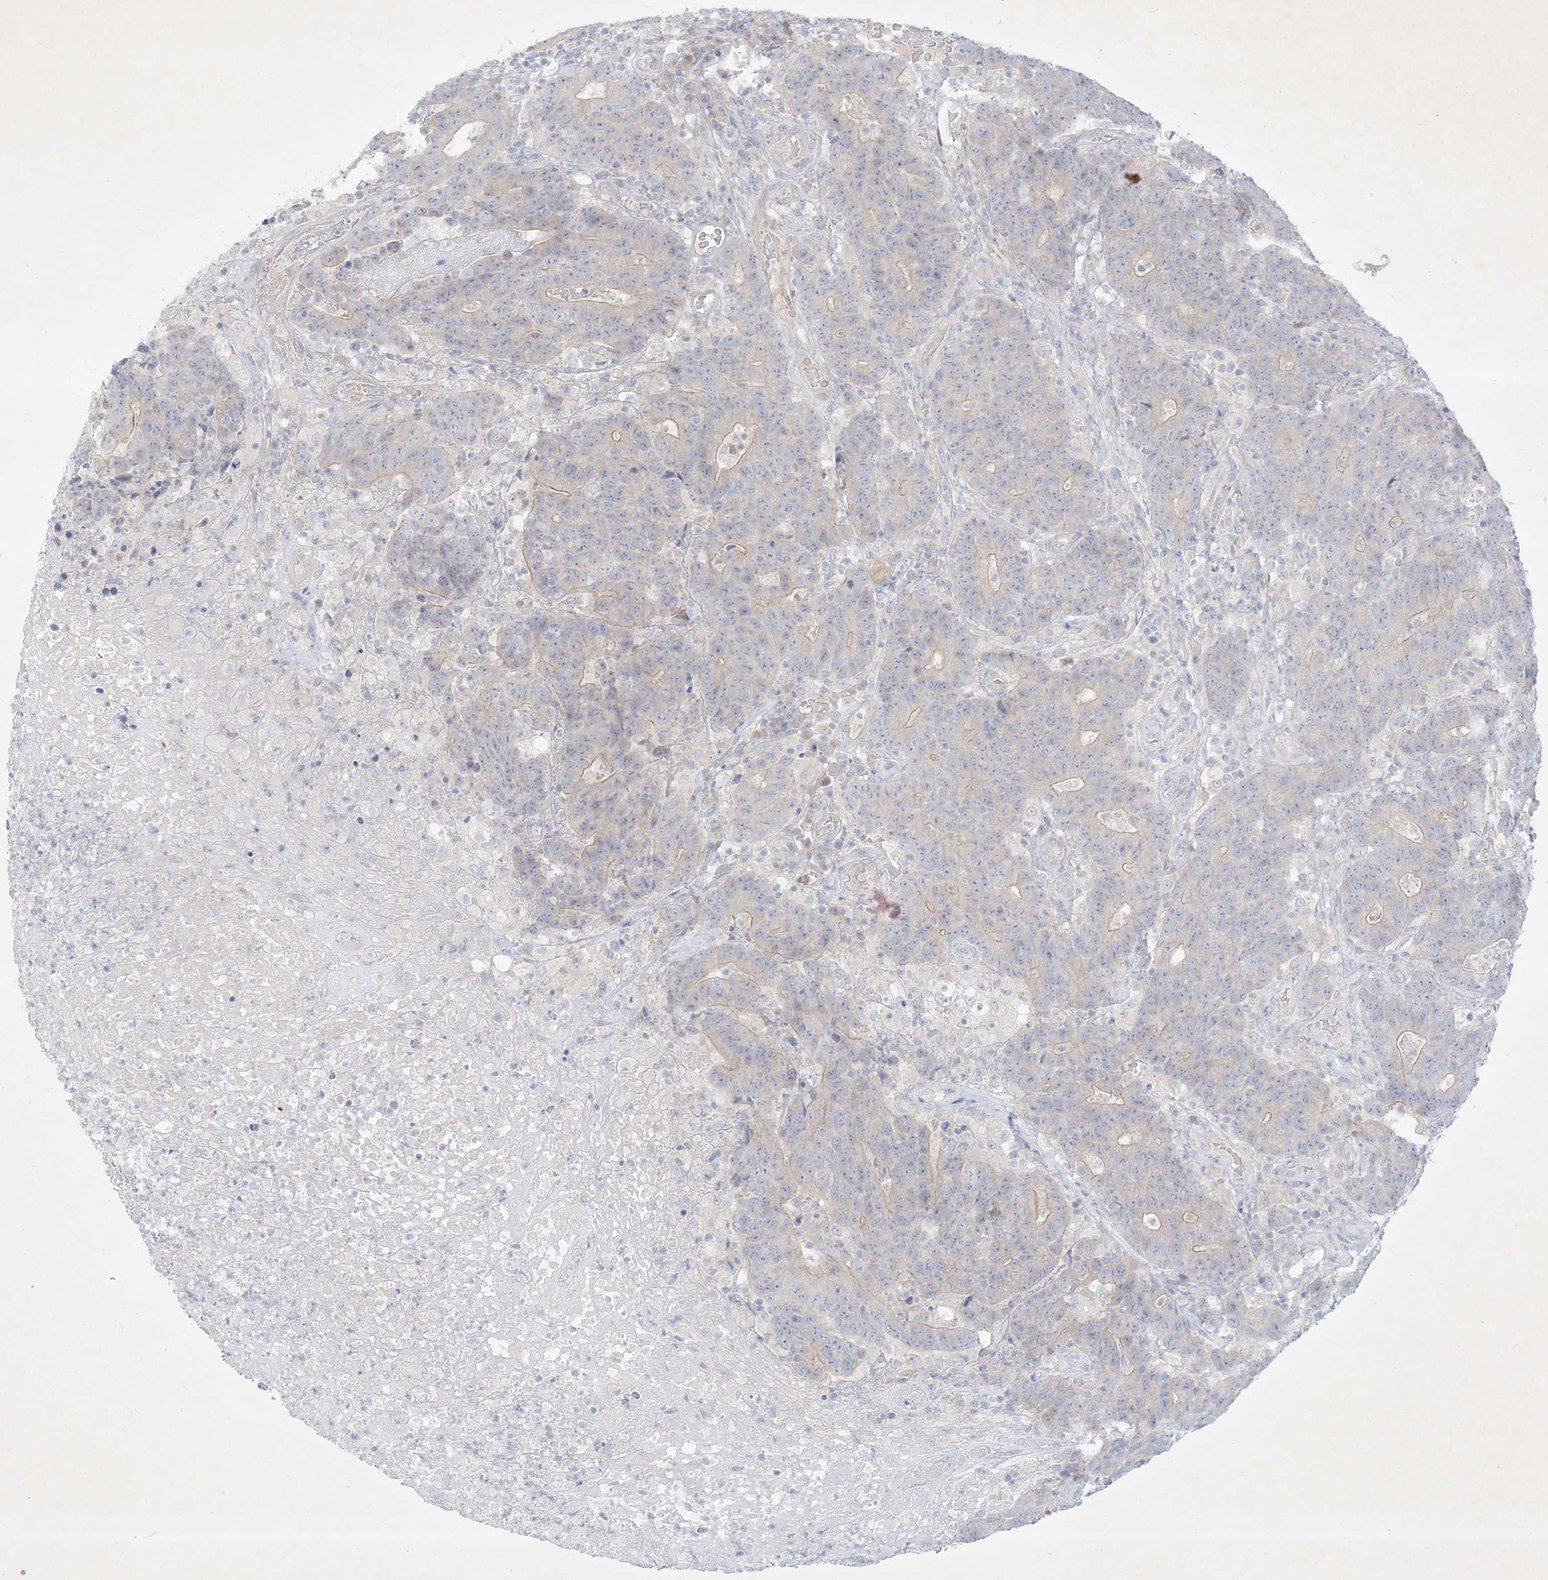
{"staining": {"intensity": "weak", "quantity": "<25%", "location": "cytoplasmic/membranous"}, "tissue": "colorectal cancer", "cell_type": "Tumor cells", "image_type": "cancer", "snomed": [{"axis": "morphology", "description": "Normal tissue, NOS"}, {"axis": "morphology", "description": "Adenocarcinoma, NOS"}, {"axis": "topography", "description": "Colon"}], "caption": "This histopathology image is of adenocarcinoma (colorectal) stained with immunohistochemistry (IHC) to label a protein in brown with the nuclei are counter-stained blue. There is no expression in tumor cells. (DAB immunohistochemistry (IHC) visualized using brightfield microscopy, high magnification).", "gene": "PLEKHA3", "patient": {"sex": "female", "age": 75}}